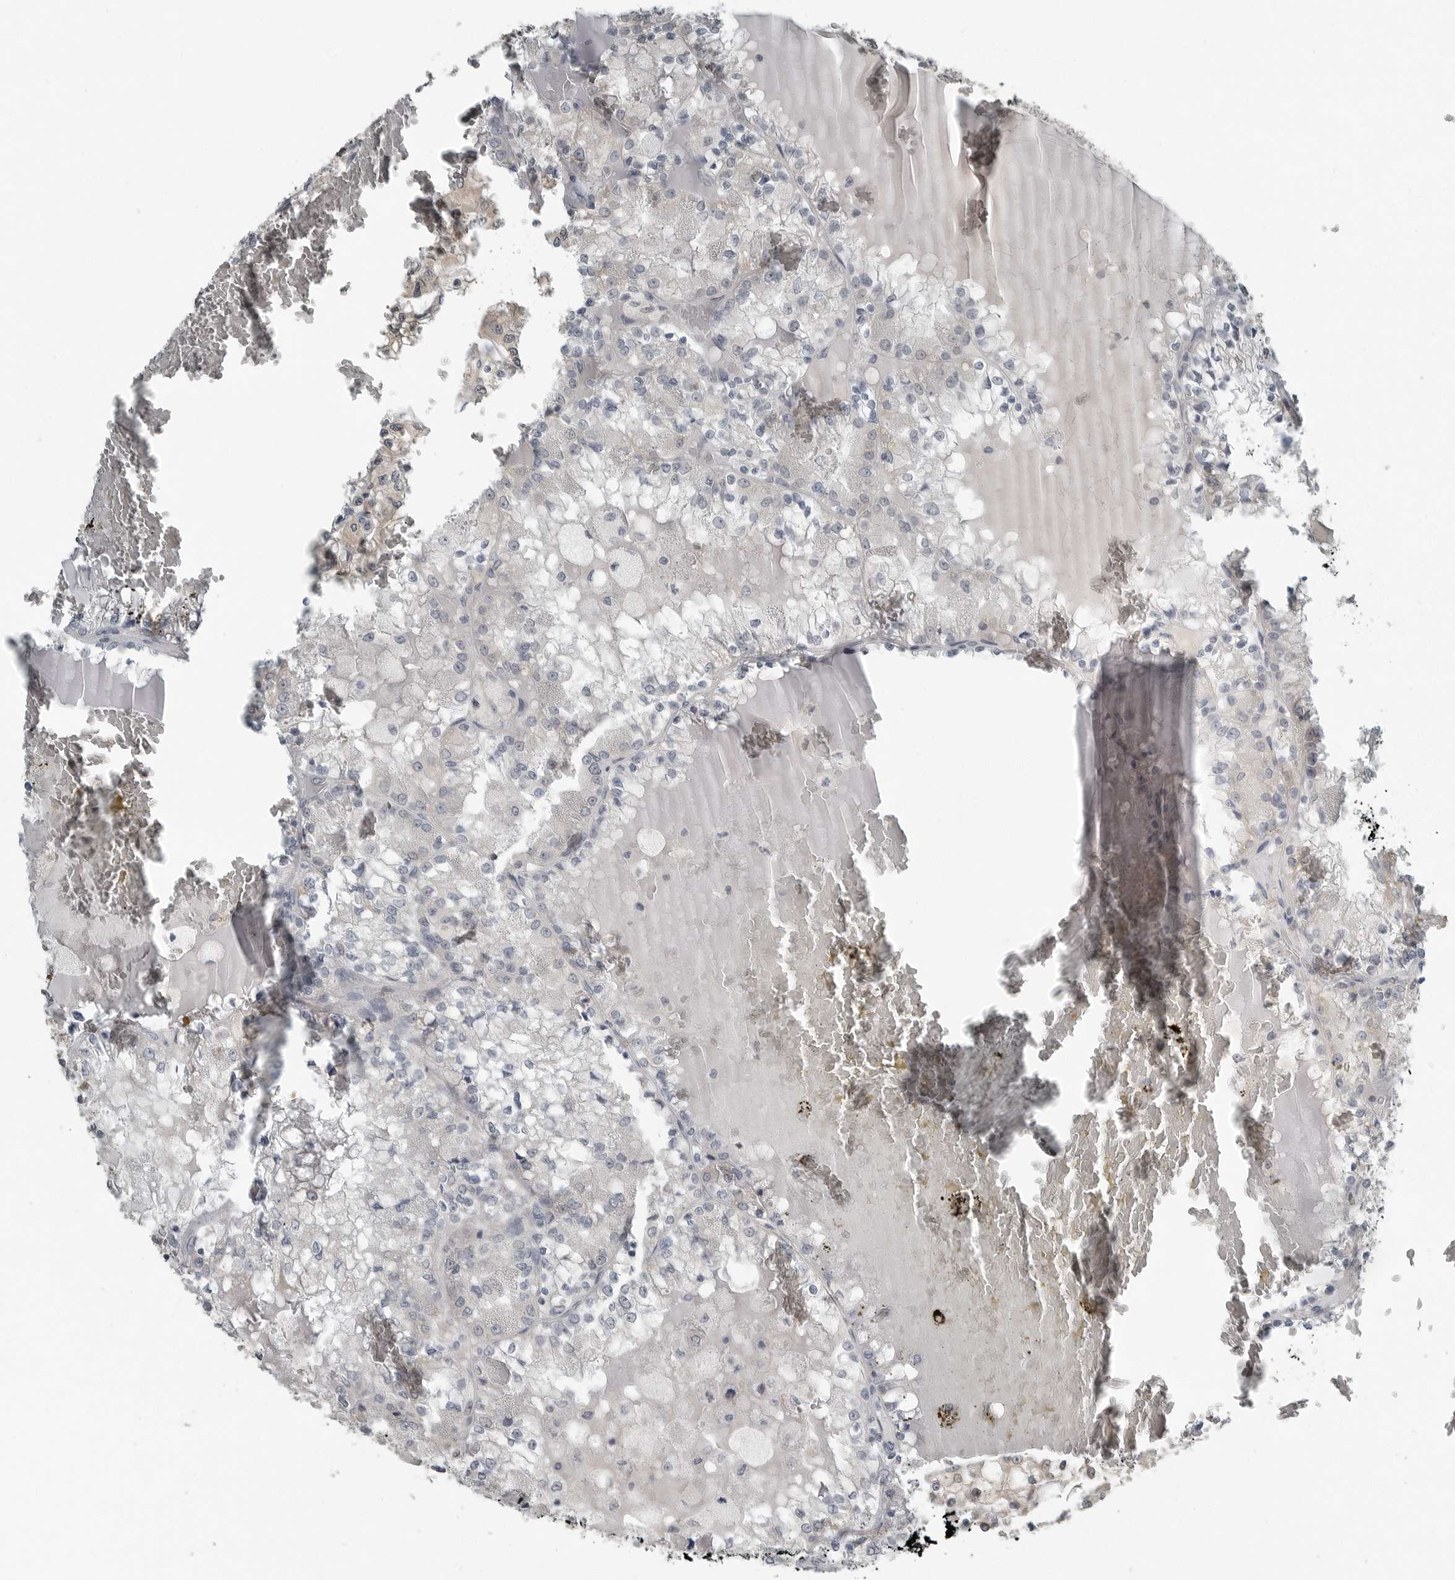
{"staining": {"intensity": "weak", "quantity": "25%-75%", "location": "cytoplasmic/membranous,nuclear"}, "tissue": "renal cancer", "cell_type": "Tumor cells", "image_type": "cancer", "snomed": [{"axis": "morphology", "description": "Adenocarcinoma, NOS"}, {"axis": "topography", "description": "Kidney"}], "caption": "This is a histology image of IHC staining of renal cancer (adenocarcinoma), which shows weak positivity in the cytoplasmic/membranous and nuclear of tumor cells.", "gene": "KYAT1", "patient": {"sex": "female", "age": 59}}